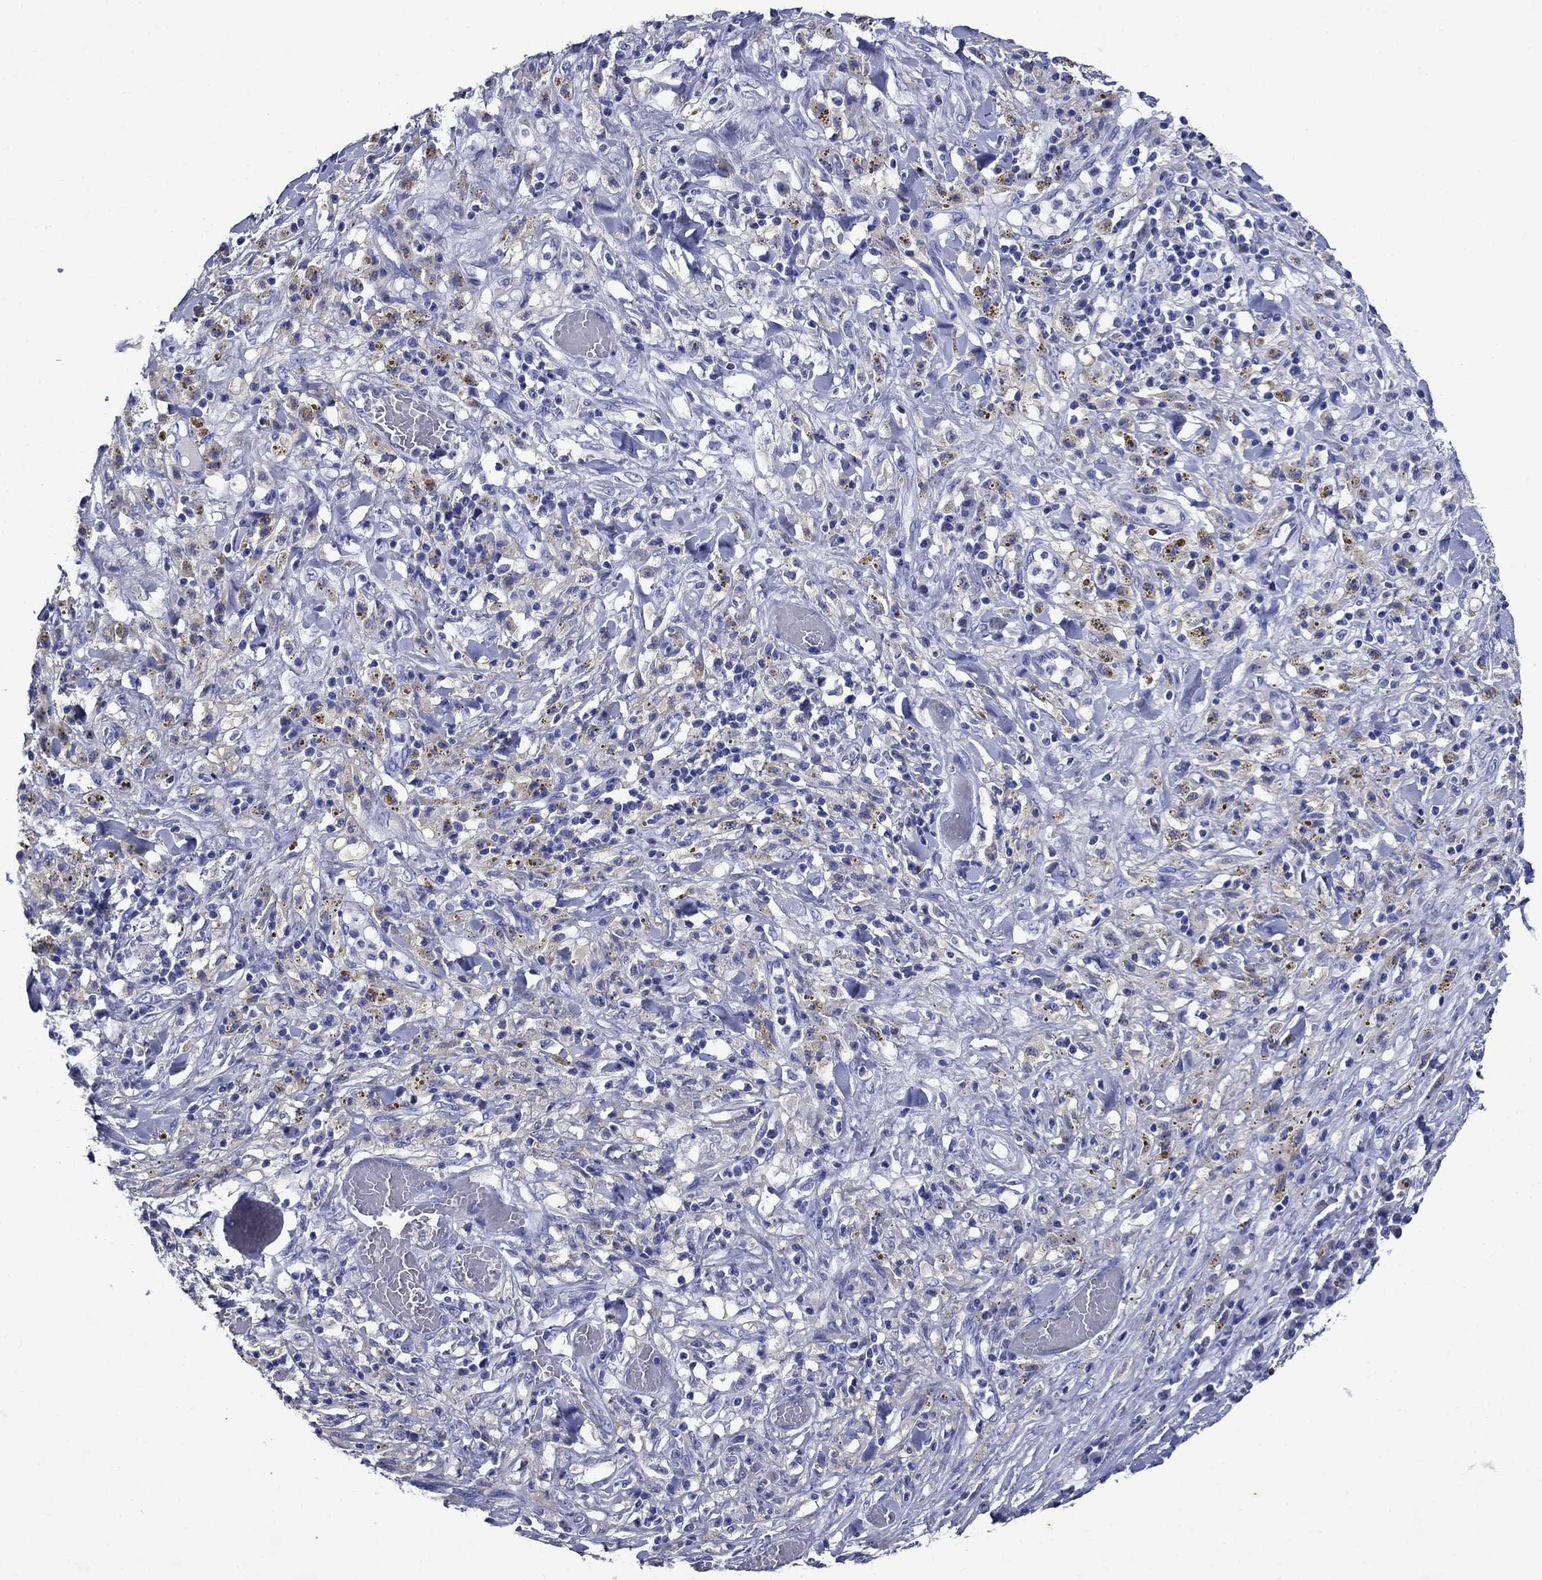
{"staining": {"intensity": "negative", "quantity": "none", "location": "none"}, "tissue": "melanoma", "cell_type": "Tumor cells", "image_type": "cancer", "snomed": [{"axis": "morphology", "description": "Malignant melanoma, NOS"}, {"axis": "topography", "description": "Skin"}], "caption": "A histopathology image of malignant melanoma stained for a protein displays no brown staining in tumor cells.", "gene": "CD1A", "patient": {"sex": "female", "age": 91}}